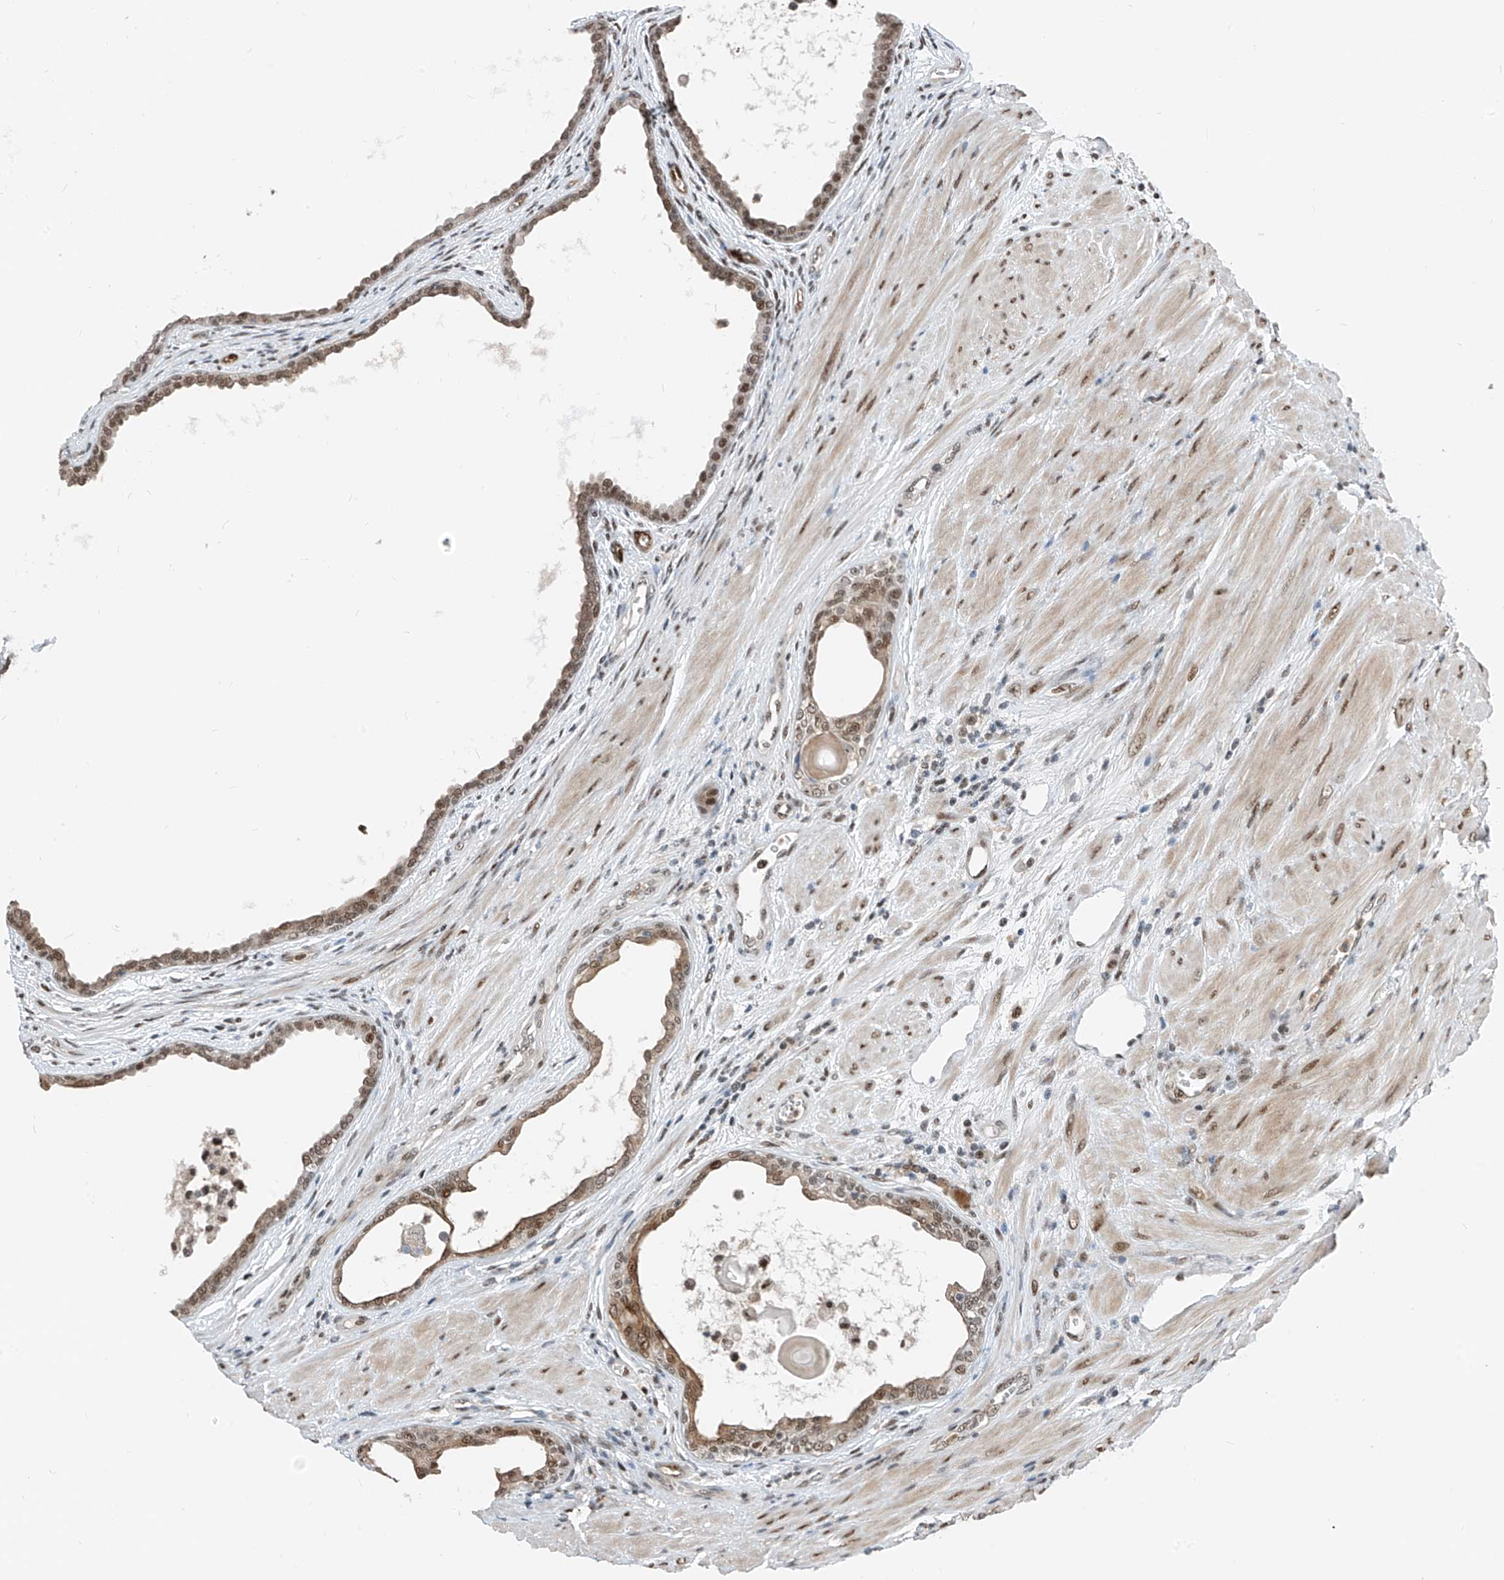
{"staining": {"intensity": "moderate", "quantity": ">75%", "location": "nuclear"}, "tissue": "prostate cancer", "cell_type": "Tumor cells", "image_type": "cancer", "snomed": [{"axis": "morphology", "description": "Normal tissue, NOS"}, {"axis": "morphology", "description": "Adenocarcinoma, Low grade"}, {"axis": "topography", "description": "Prostate"}, {"axis": "topography", "description": "Peripheral nerve tissue"}], "caption": "Immunohistochemistry (IHC) of human prostate cancer demonstrates medium levels of moderate nuclear positivity in approximately >75% of tumor cells. (brown staining indicates protein expression, while blue staining denotes nuclei).", "gene": "RBP7", "patient": {"sex": "male", "age": 71}}